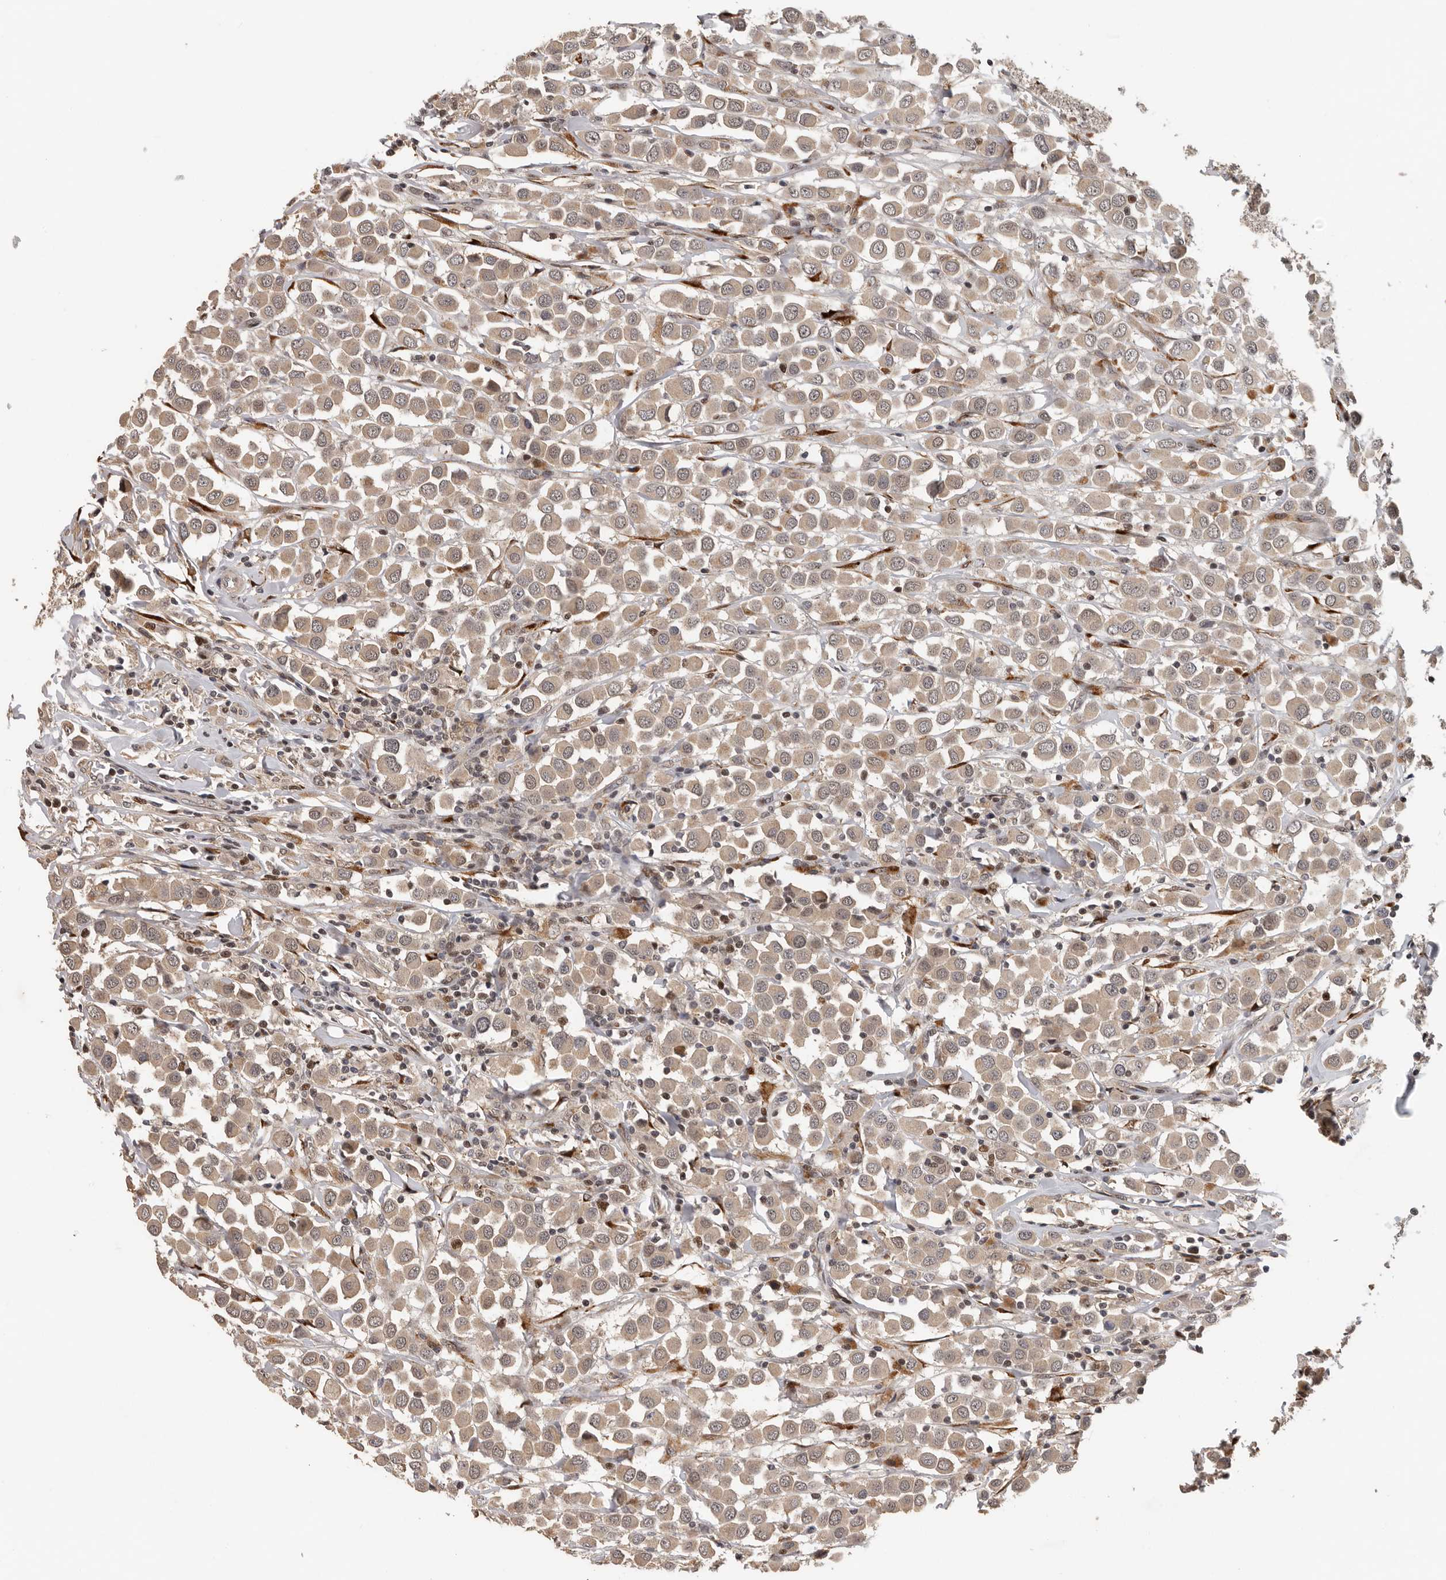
{"staining": {"intensity": "weak", "quantity": ">75%", "location": "cytoplasmic/membranous,nuclear"}, "tissue": "breast cancer", "cell_type": "Tumor cells", "image_type": "cancer", "snomed": [{"axis": "morphology", "description": "Duct carcinoma"}, {"axis": "topography", "description": "Breast"}], "caption": "Breast invasive ductal carcinoma tissue demonstrates weak cytoplasmic/membranous and nuclear expression in about >75% of tumor cells The staining was performed using DAB to visualize the protein expression in brown, while the nuclei were stained in blue with hematoxylin (Magnification: 20x).", "gene": "HENMT1", "patient": {"sex": "female", "age": 61}}